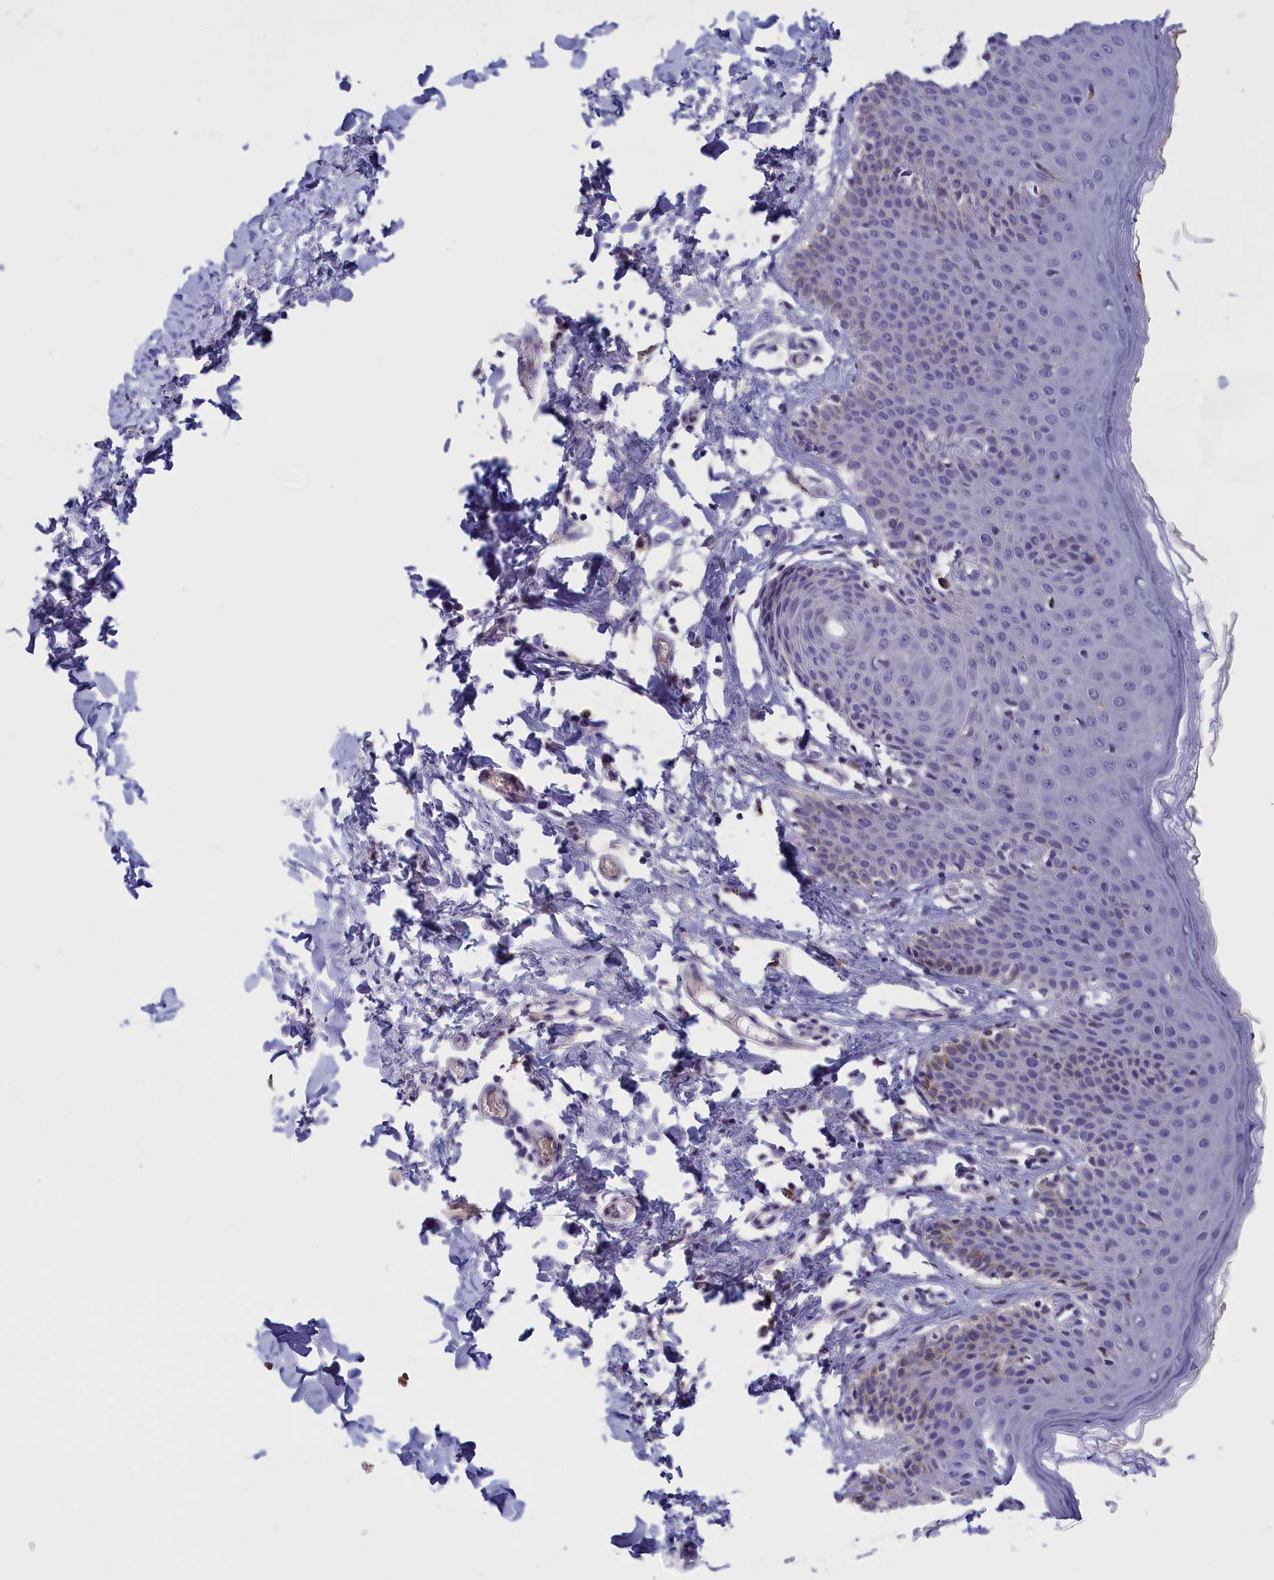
{"staining": {"intensity": "weak", "quantity": "<25%", "location": "cytoplasmic/membranous"}, "tissue": "skin", "cell_type": "Epidermal cells", "image_type": "normal", "snomed": [{"axis": "morphology", "description": "Normal tissue, NOS"}, {"axis": "topography", "description": "Vulva"}], "caption": "A photomicrograph of skin stained for a protein demonstrates no brown staining in epidermal cells. The staining is performed using DAB (3,3'-diaminobenzidine) brown chromogen with nuclei counter-stained in using hematoxylin.", "gene": "IGFALS", "patient": {"sex": "female", "age": 66}}